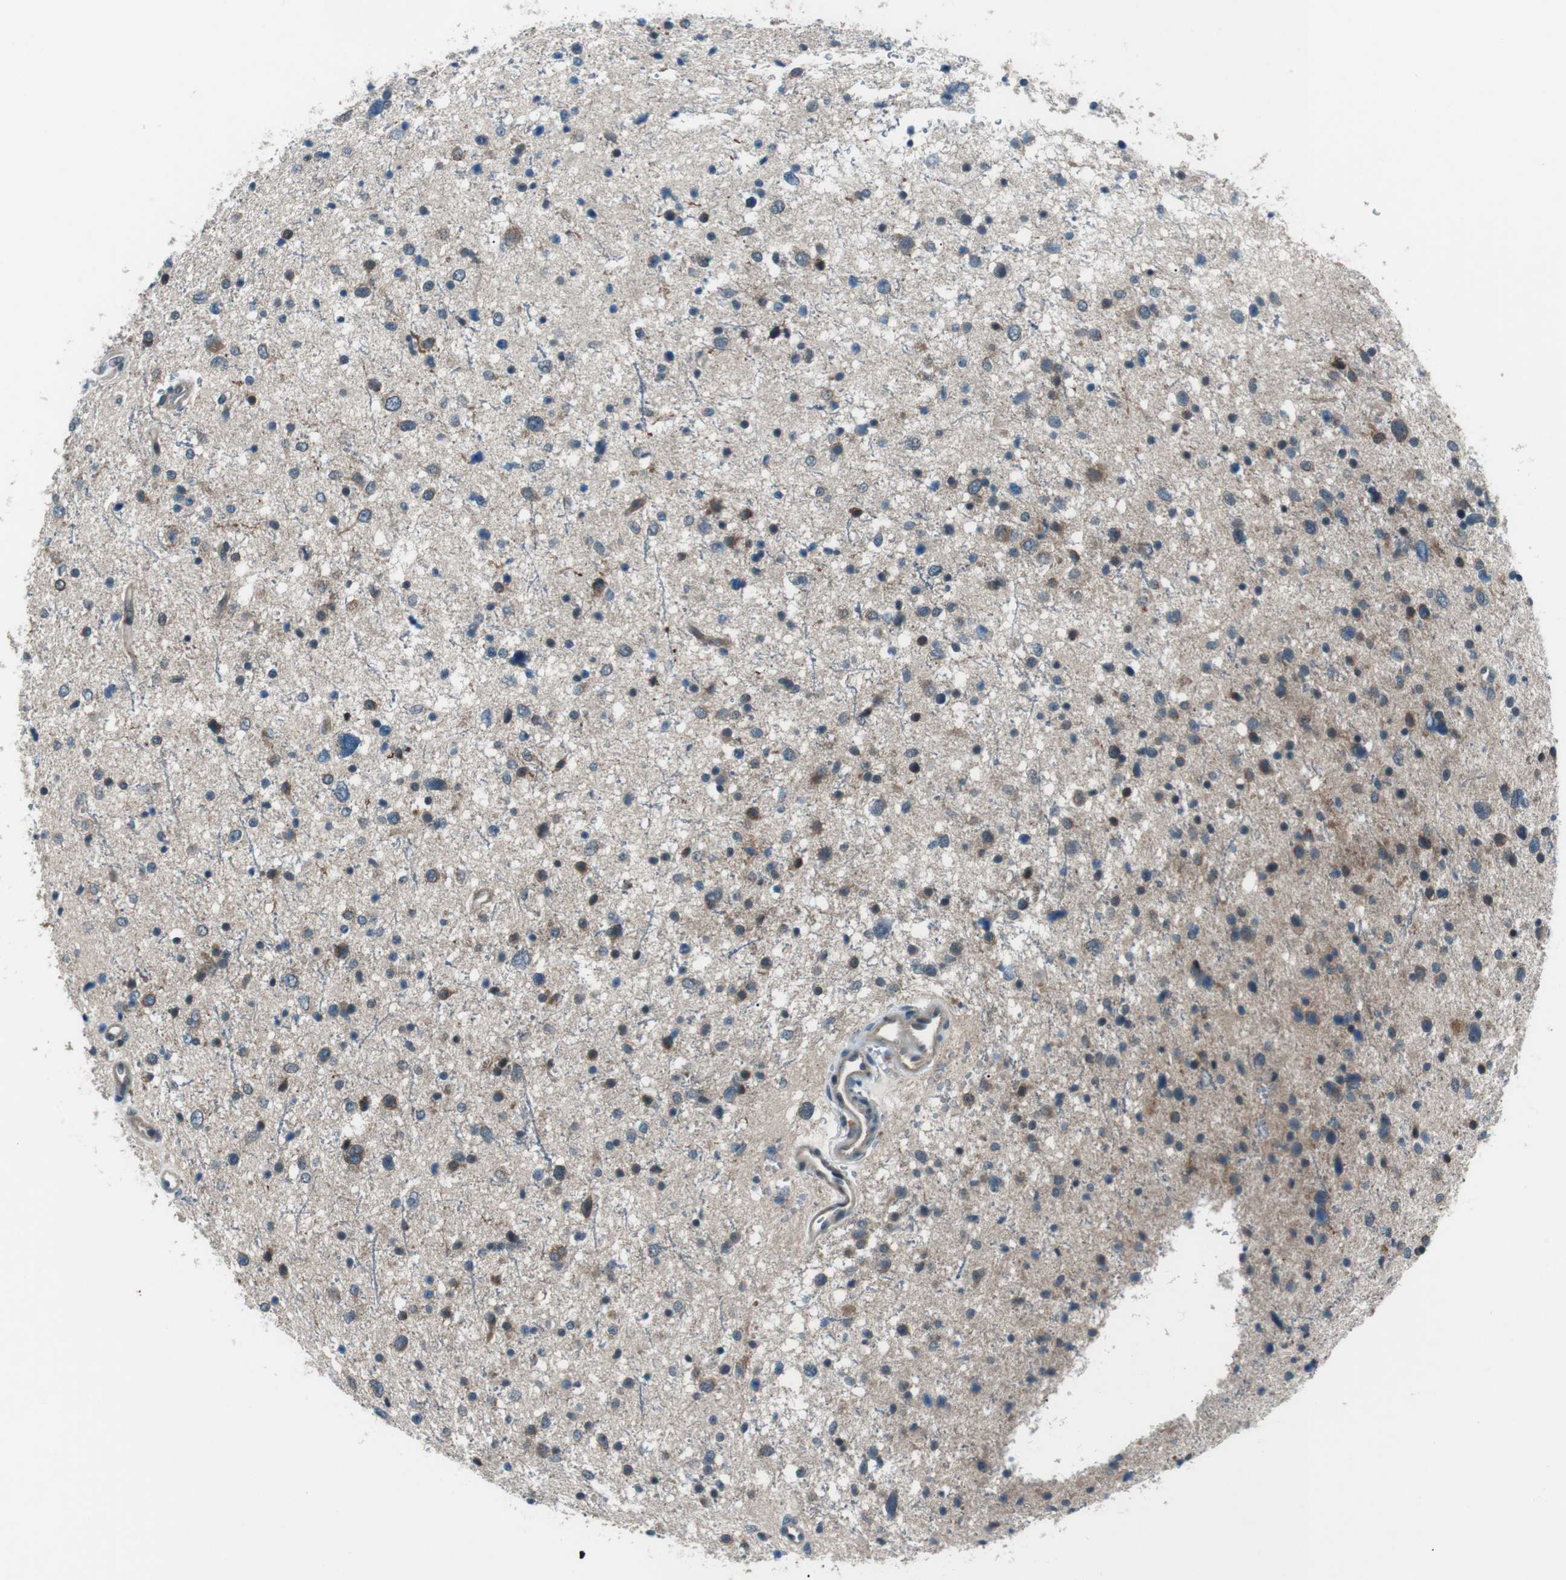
{"staining": {"intensity": "weak", "quantity": "25%-75%", "location": "cytoplasmic/membranous"}, "tissue": "glioma", "cell_type": "Tumor cells", "image_type": "cancer", "snomed": [{"axis": "morphology", "description": "Glioma, malignant, Low grade"}, {"axis": "topography", "description": "Brain"}], "caption": "Malignant glioma (low-grade) stained with DAB immunohistochemistry (IHC) displays low levels of weak cytoplasmic/membranous positivity in approximately 25%-75% of tumor cells.", "gene": "LRIG2", "patient": {"sex": "female", "age": 37}}